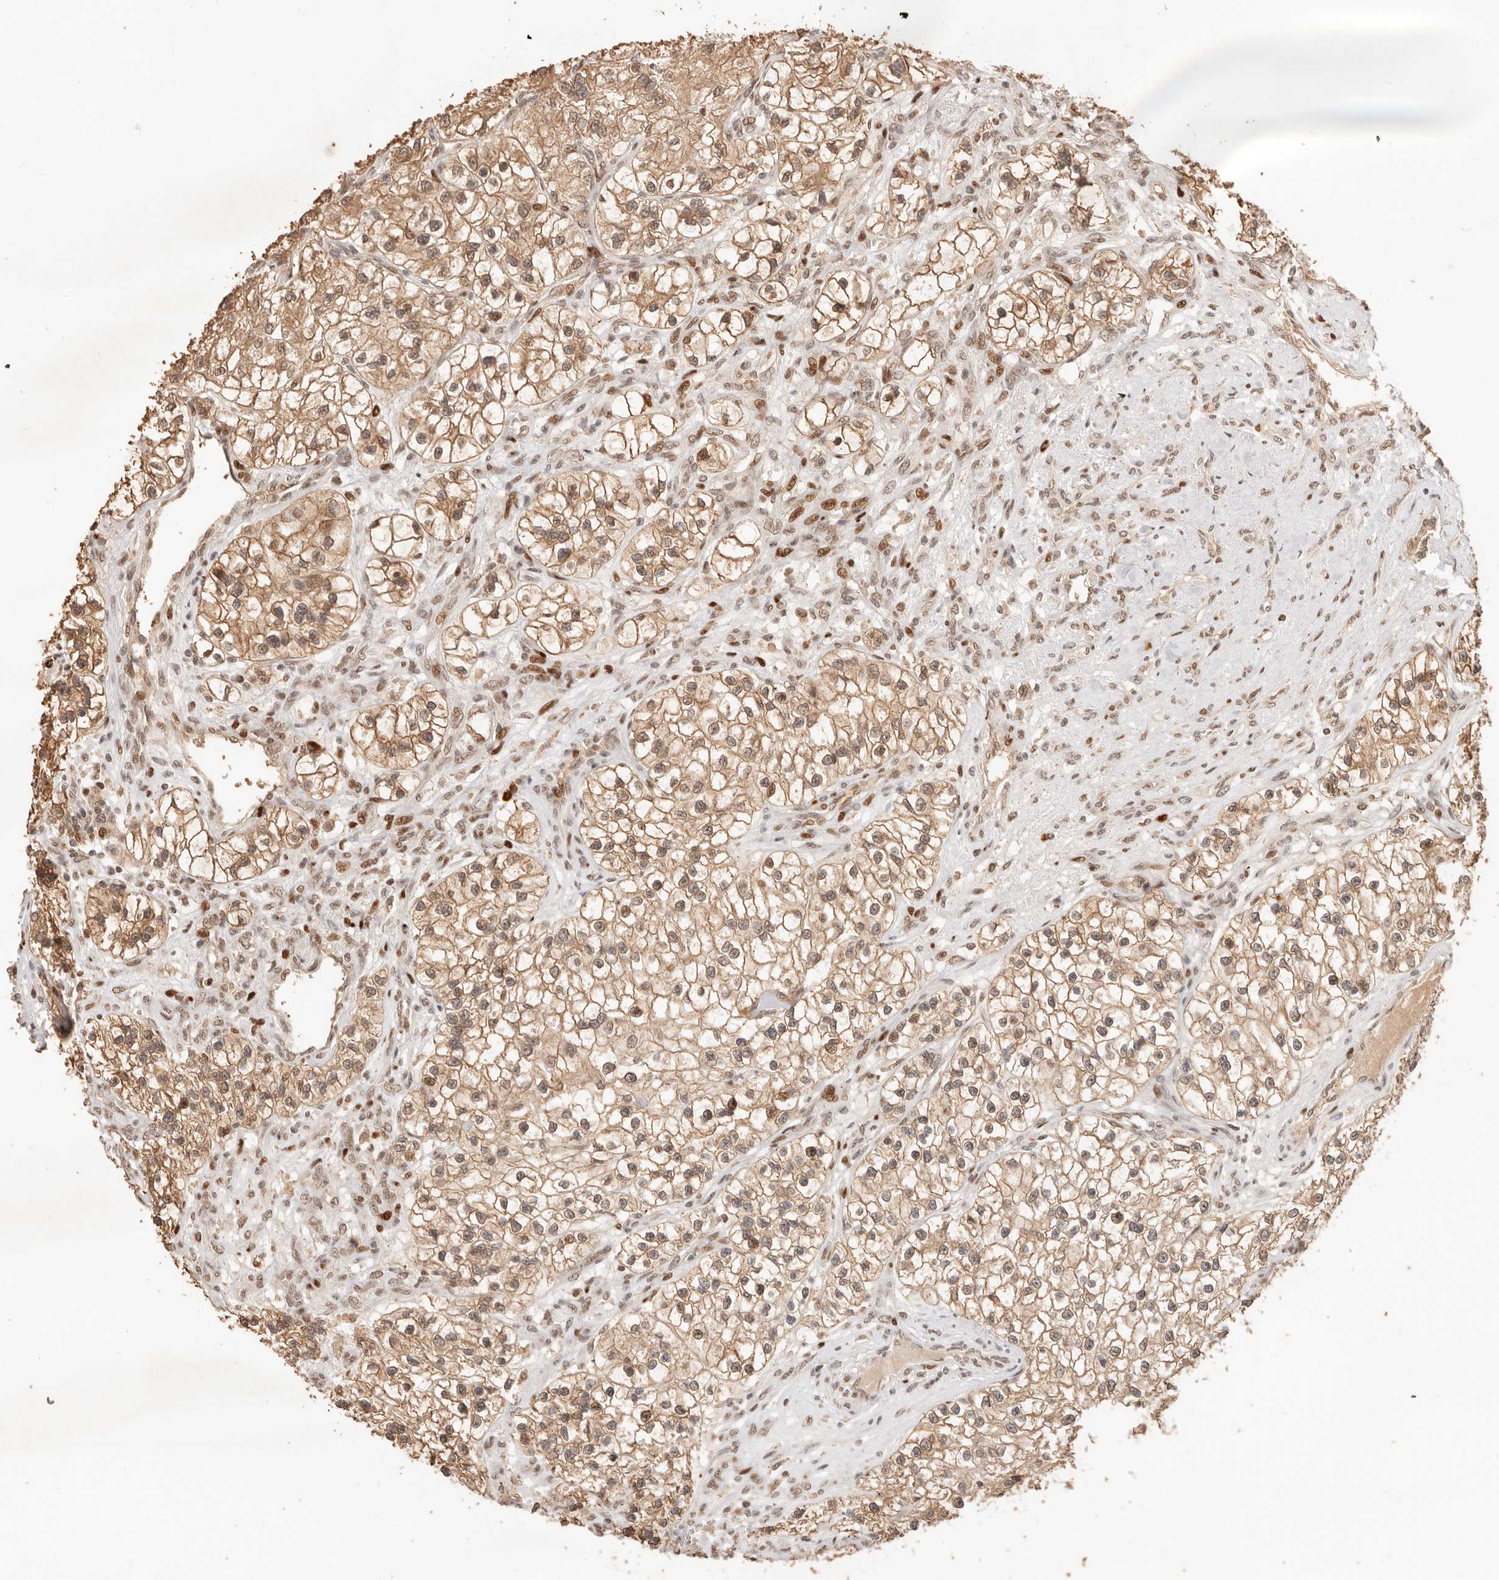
{"staining": {"intensity": "moderate", "quantity": ">75%", "location": "cytoplasmic/membranous"}, "tissue": "renal cancer", "cell_type": "Tumor cells", "image_type": "cancer", "snomed": [{"axis": "morphology", "description": "Adenocarcinoma, NOS"}, {"axis": "topography", "description": "Kidney"}], "caption": "Immunohistochemistry (IHC) histopathology image of neoplastic tissue: human adenocarcinoma (renal) stained using immunohistochemistry (IHC) shows medium levels of moderate protein expression localized specifically in the cytoplasmic/membranous of tumor cells, appearing as a cytoplasmic/membranous brown color.", "gene": "NPAS2", "patient": {"sex": "female", "age": 57}}